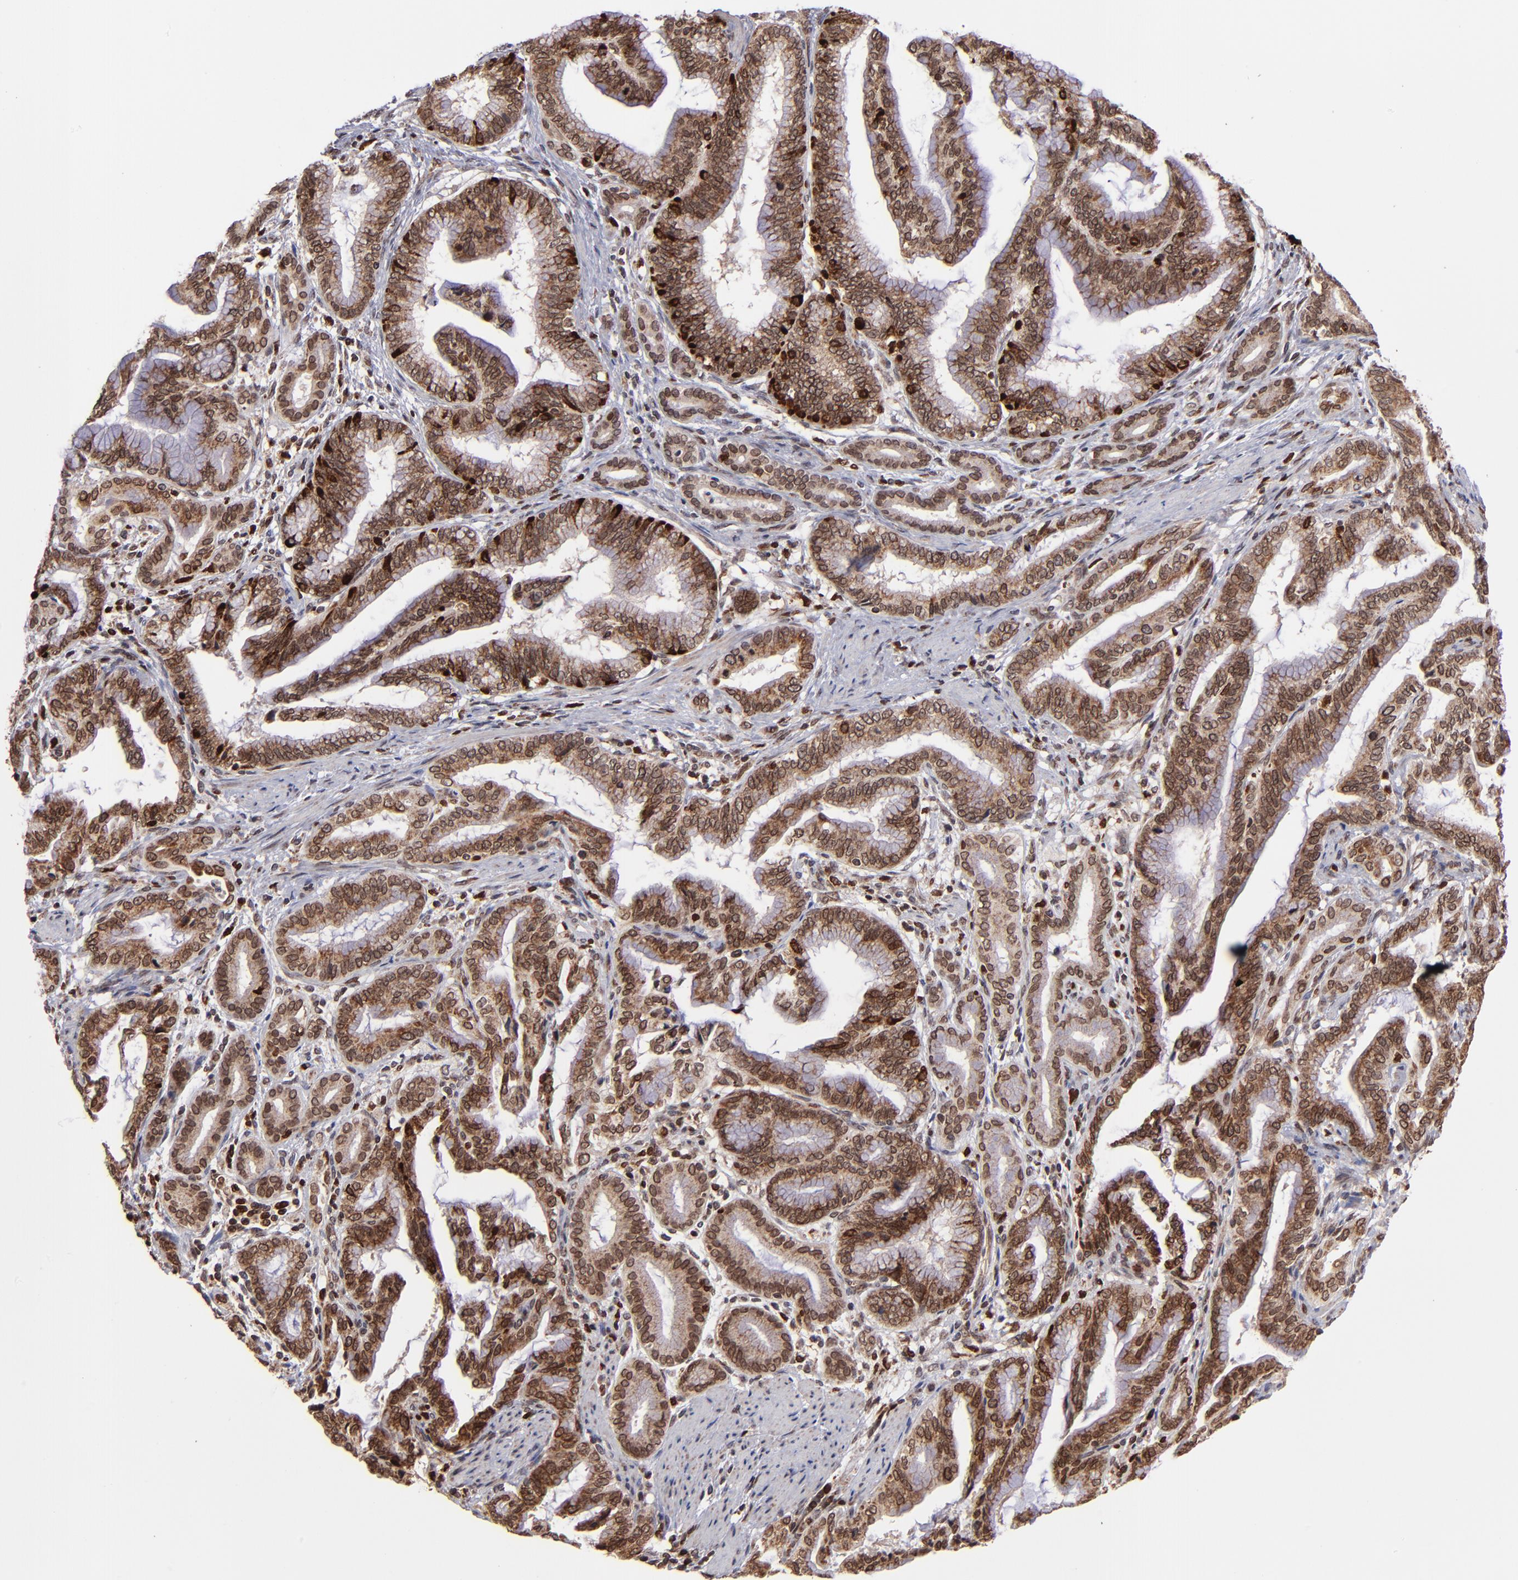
{"staining": {"intensity": "strong", "quantity": ">75%", "location": "cytoplasmic/membranous,nuclear"}, "tissue": "pancreatic cancer", "cell_type": "Tumor cells", "image_type": "cancer", "snomed": [{"axis": "morphology", "description": "Adenocarcinoma, NOS"}, {"axis": "topography", "description": "Pancreas"}], "caption": "Approximately >75% of tumor cells in pancreatic adenocarcinoma demonstrate strong cytoplasmic/membranous and nuclear protein positivity as visualized by brown immunohistochemical staining.", "gene": "TOP1MT", "patient": {"sex": "female", "age": 64}}